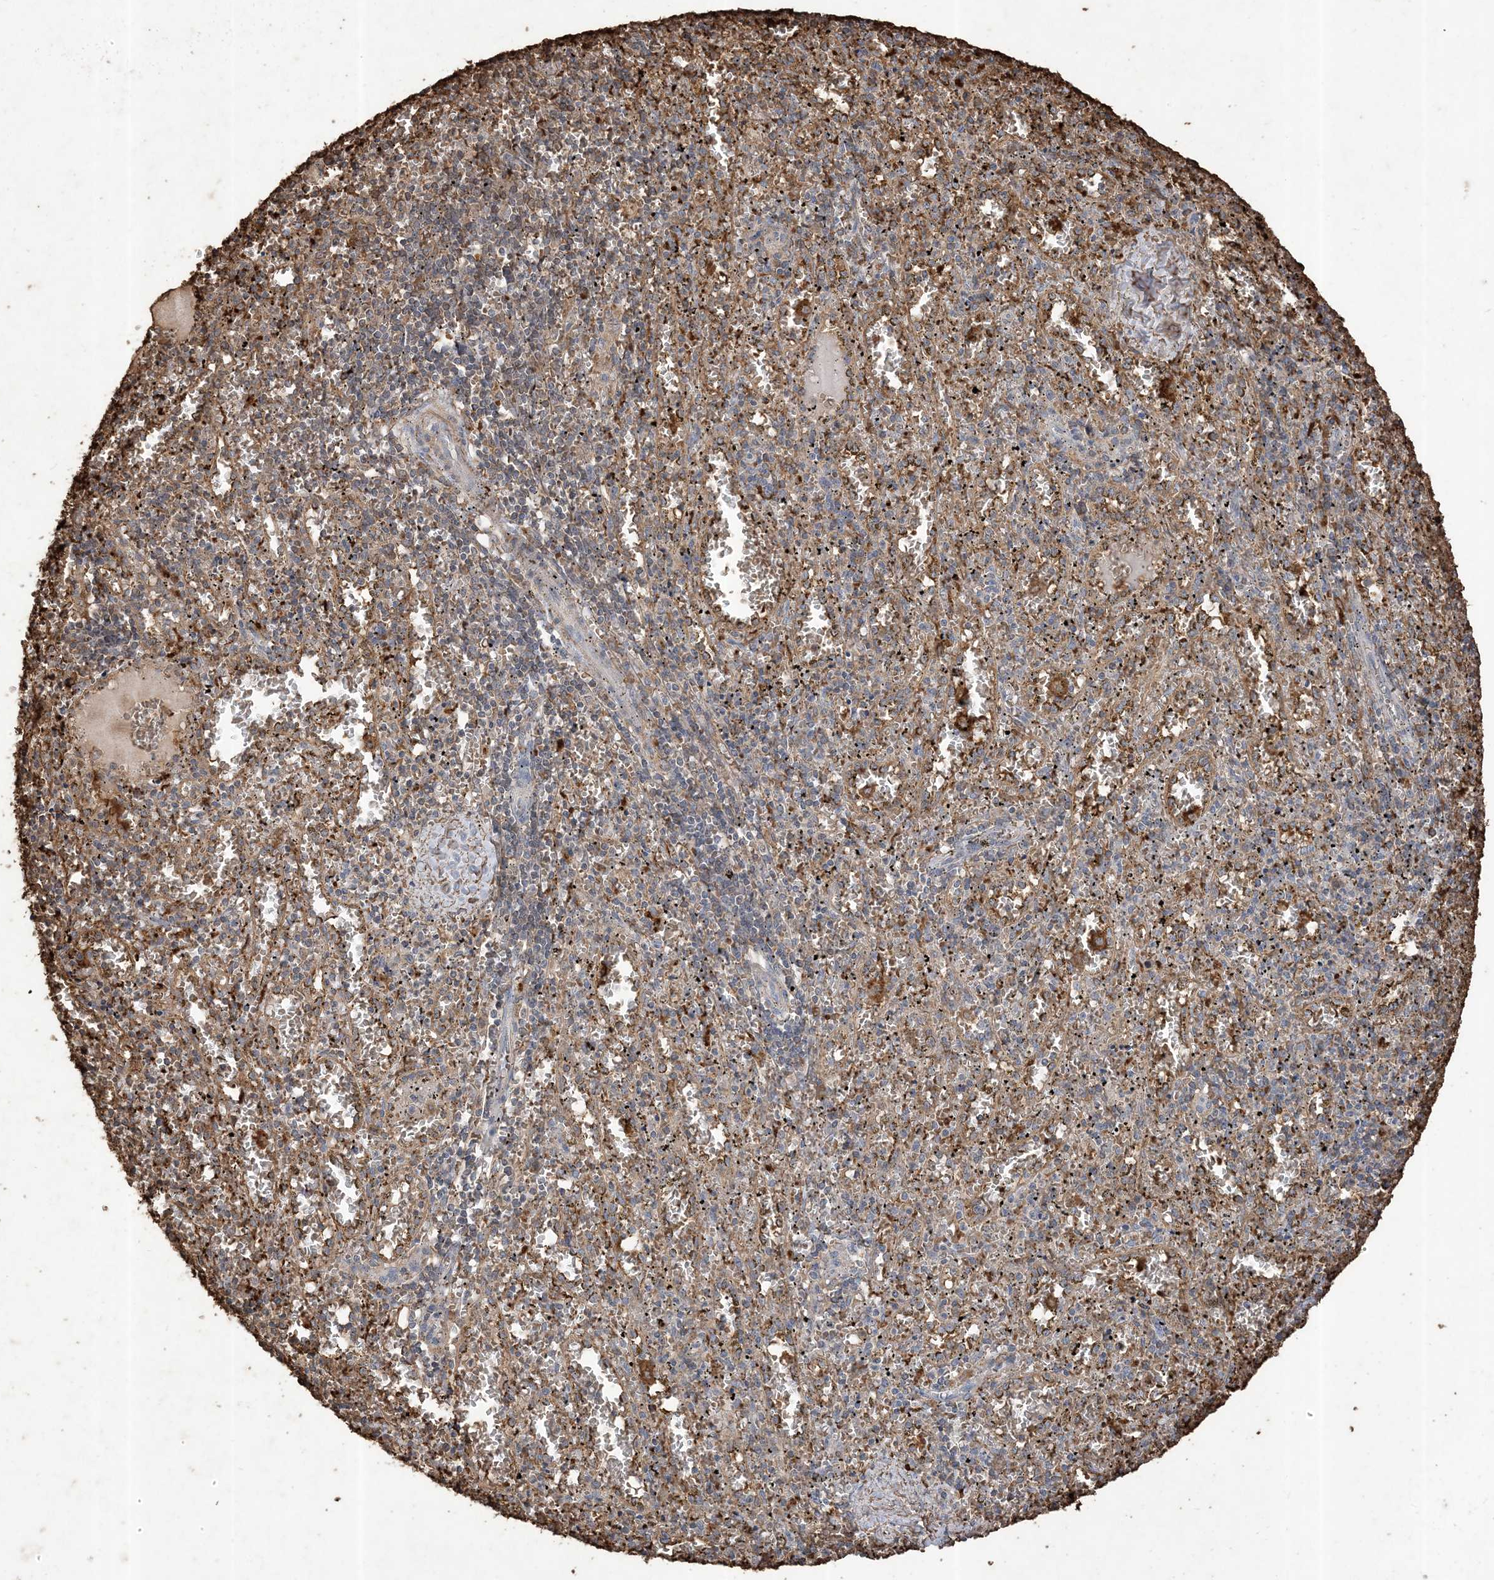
{"staining": {"intensity": "moderate", "quantity": "25%-75%", "location": "cytoplasmic/membranous"}, "tissue": "spleen", "cell_type": "Cells in red pulp", "image_type": "normal", "snomed": [{"axis": "morphology", "description": "Normal tissue, NOS"}, {"axis": "topography", "description": "Spleen"}], "caption": "Protein analysis of normal spleen demonstrates moderate cytoplasmic/membranous staining in about 25%-75% of cells in red pulp. (DAB (3,3'-diaminobenzidine) = brown stain, brightfield microscopy at high magnification).", "gene": "HPS4", "patient": {"sex": "male", "age": 11}}